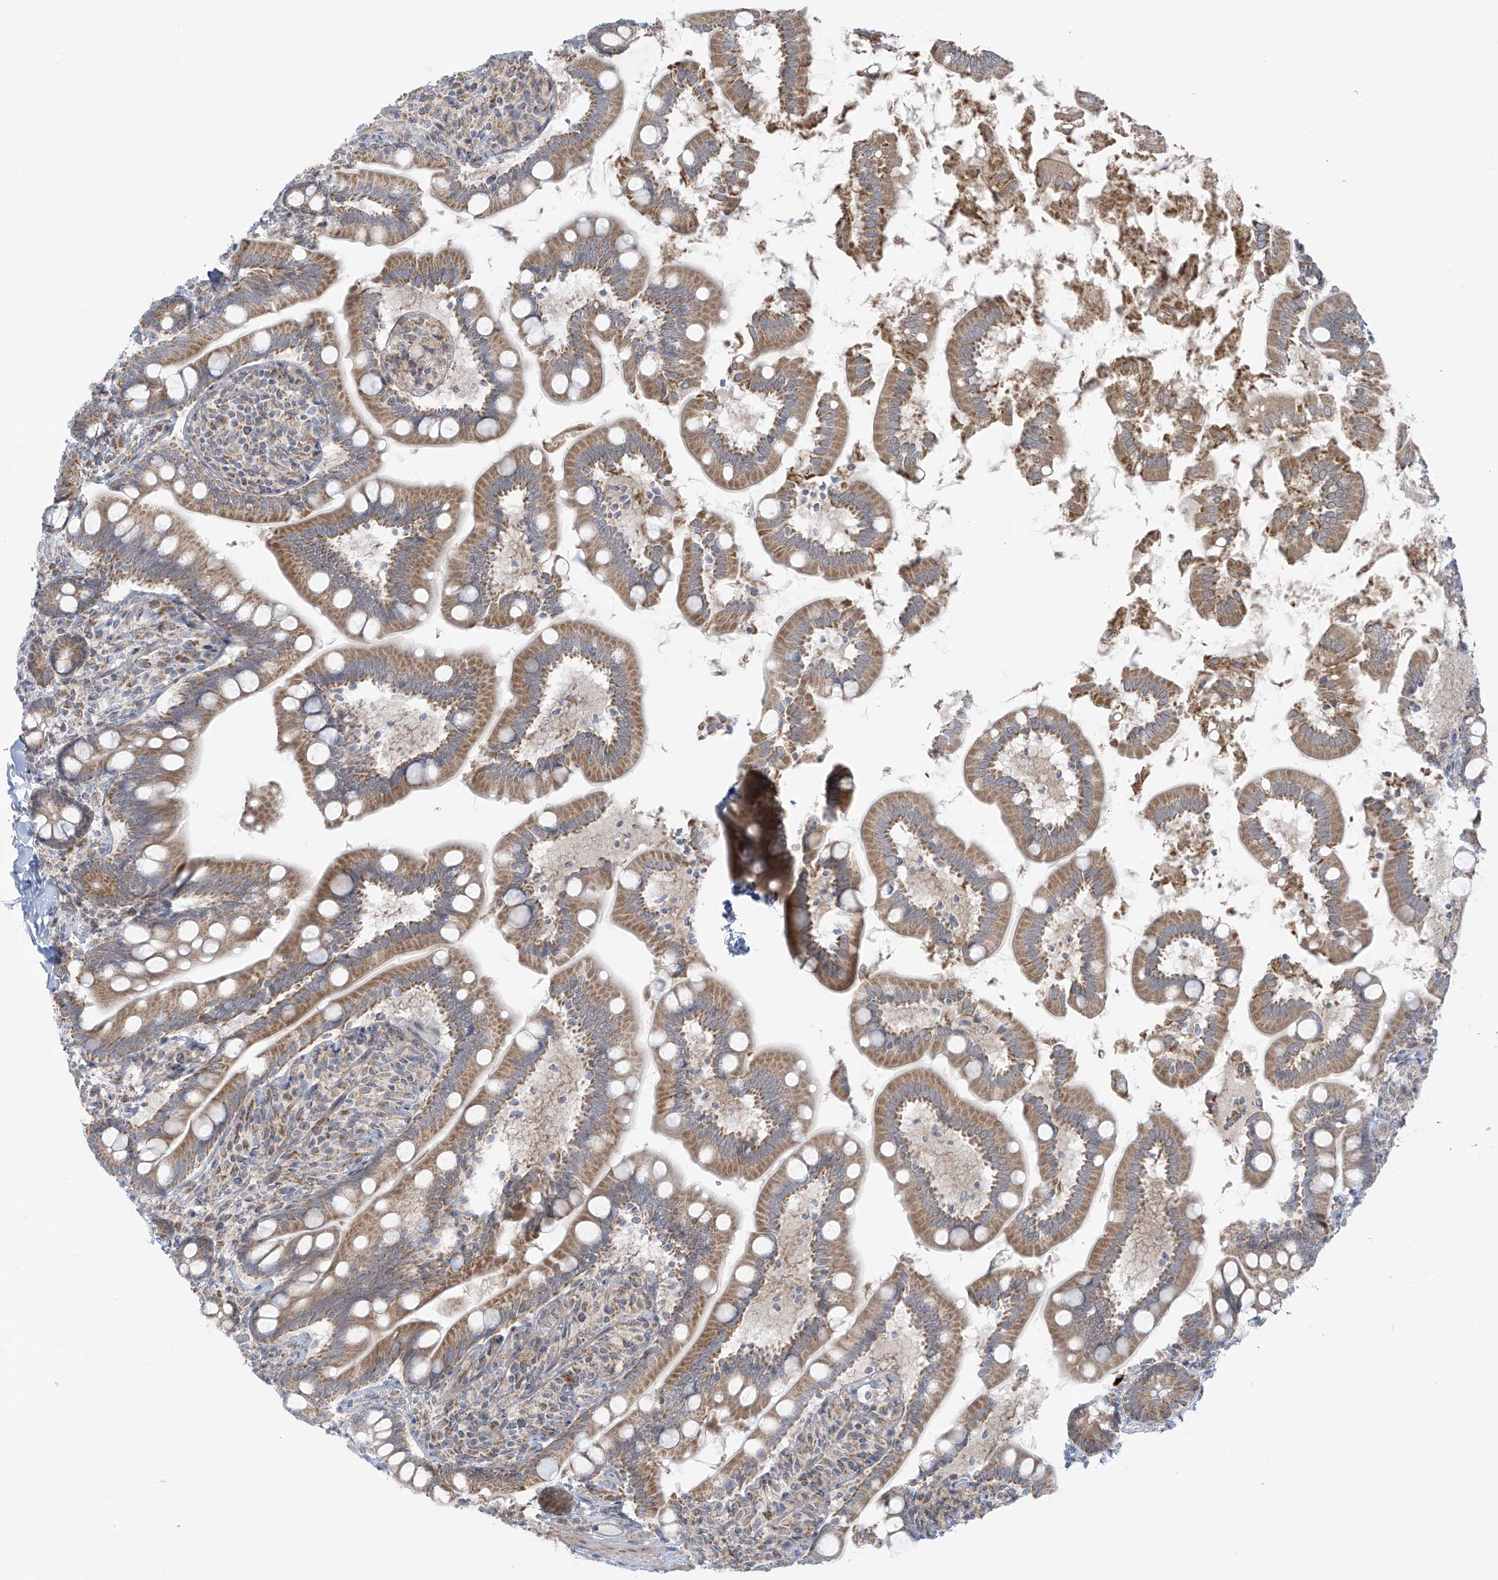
{"staining": {"intensity": "moderate", "quantity": ">75%", "location": "cytoplasmic/membranous"}, "tissue": "small intestine", "cell_type": "Glandular cells", "image_type": "normal", "snomed": [{"axis": "morphology", "description": "Normal tissue, NOS"}, {"axis": "topography", "description": "Small intestine"}], "caption": "Immunohistochemical staining of benign small intestine reveals >75% levels of moderate cytoplasmic/membranous protein positivity in about >75% of glandular cells.", "gene": "HDDC2", "patient": {"sex": "female", "age": 64}}